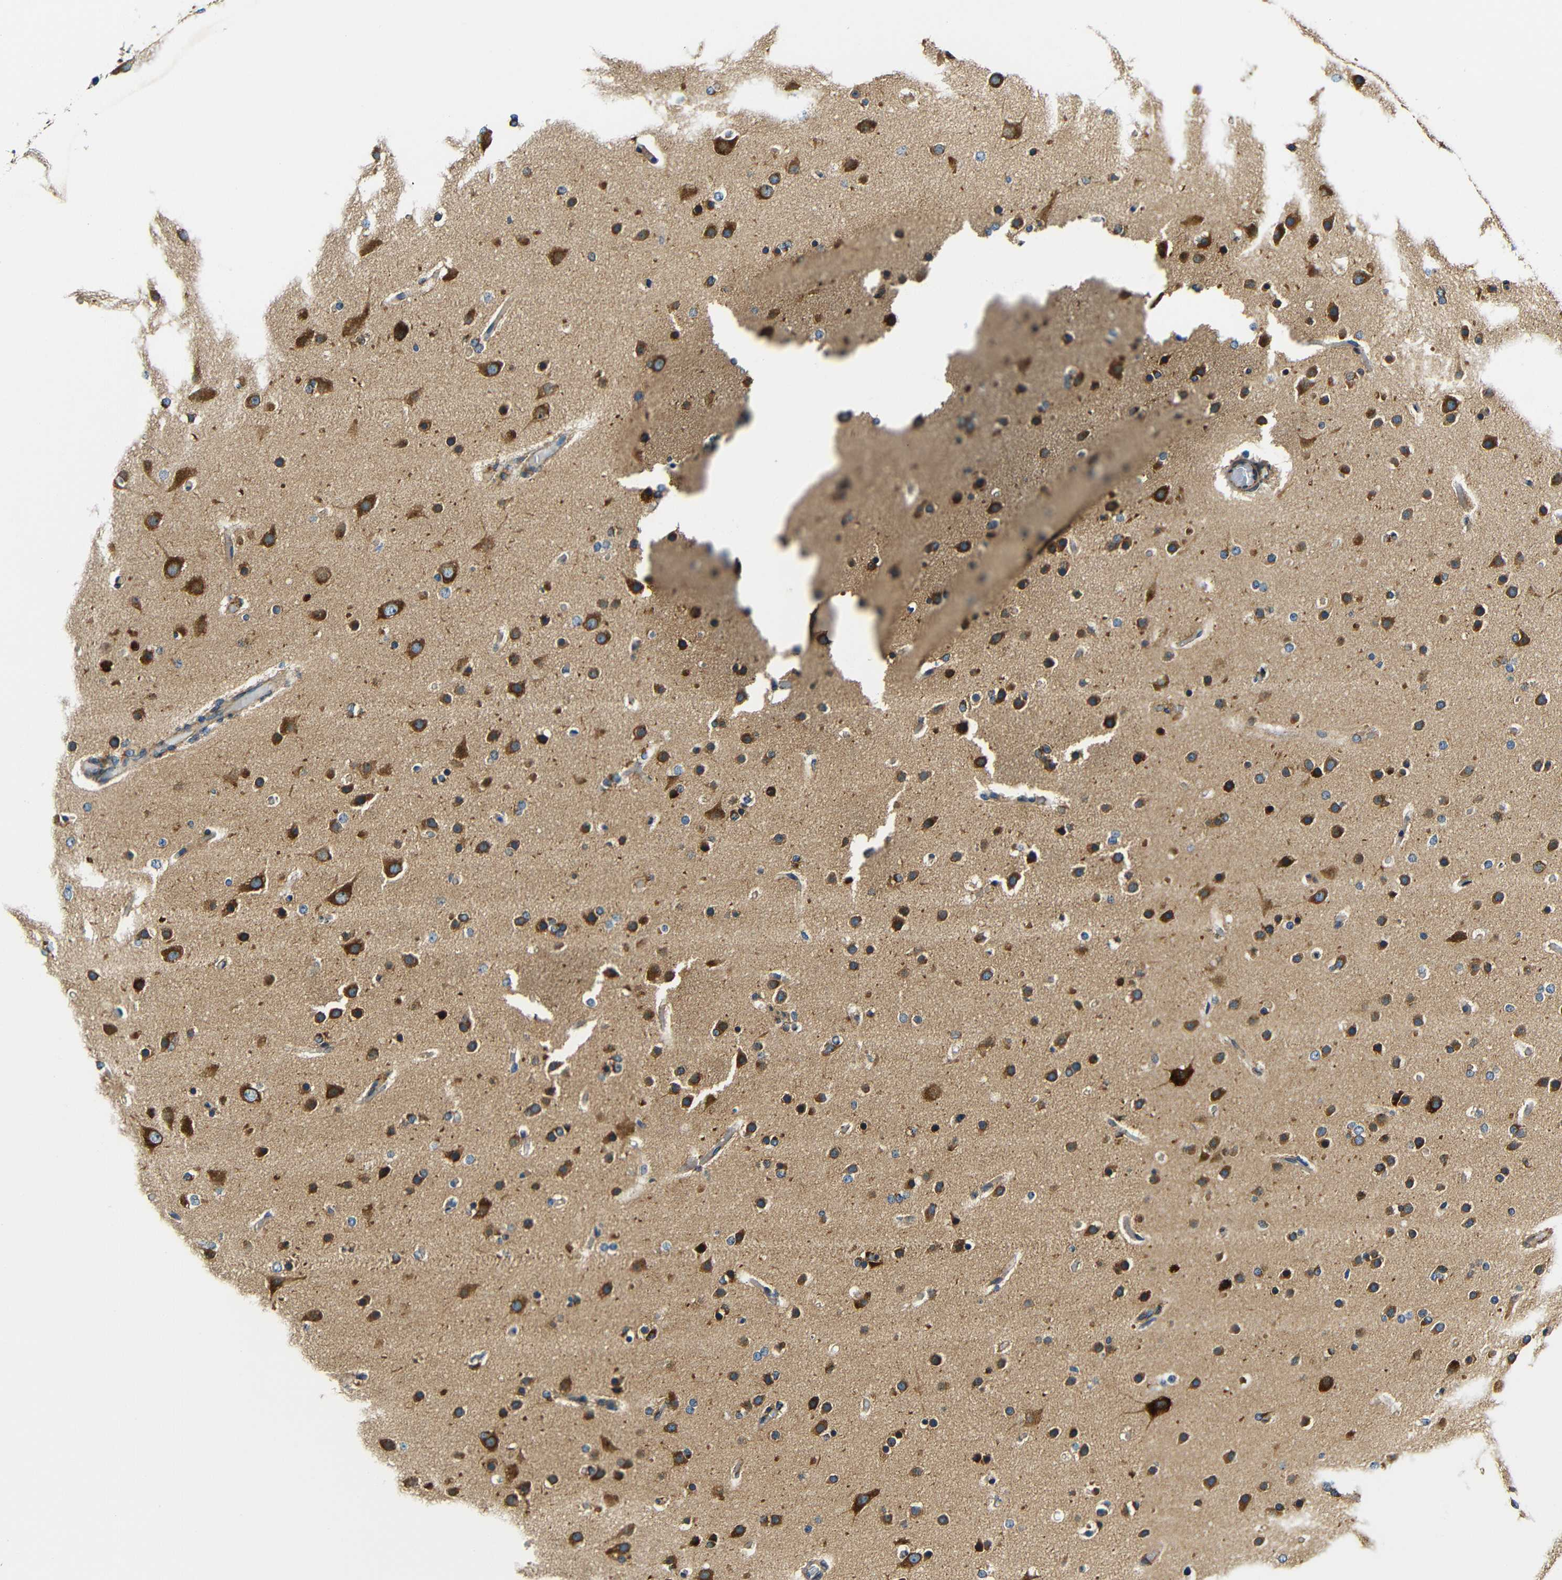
{"staining": {"intensity": "strong", "quantity": ">75%", "location": "cytoplasmic/membranous"}, "tissue": "glioma", "cell_type": "Tumor cells", "image_type": "cancer", "snomed": [{"axis": "morphology", "description": "Glioma, malignant, High grade"}, {"axis": "topography", "description": "Cerebral cortex"}], "caption": "Glioma stained with a brown dye displays strong cytoplasmic/membranous positive positivity in about >75% of tumor cells.", "gene": "VAPB", "patient": {"sex": "female", "age": 36}}